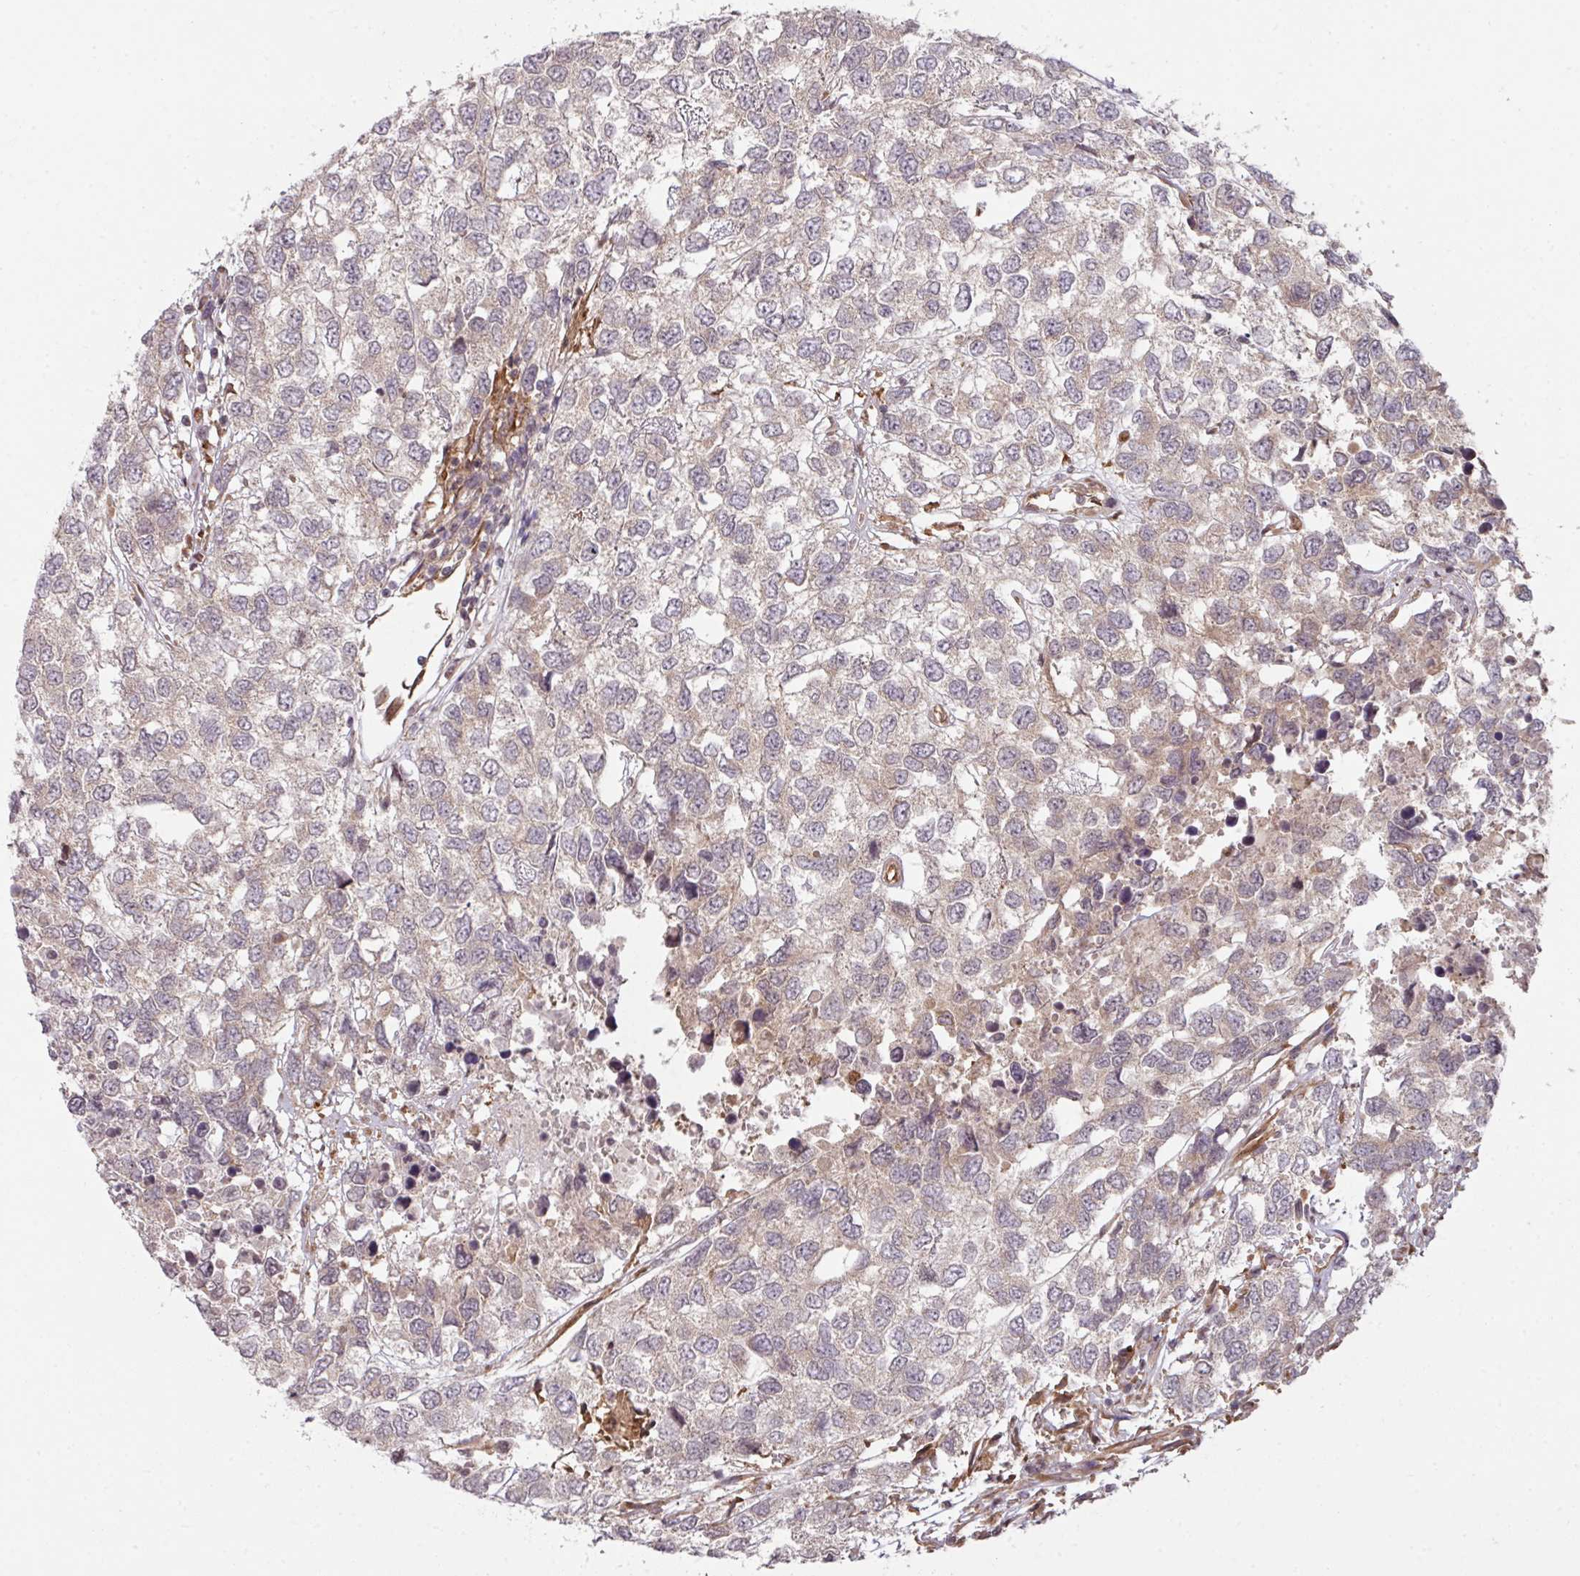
{"staining": {"intensity": "weak", "quantity": "<25%", "location": "cytoplasmic/membranous"}, "tissue": "testis cancer", "cell_type": "Tumor cells", "image_type": "cancer", "snomed": [{"axis": "morphology", "description": "Carcinoma, Embryonal, NOS"}, {"axis": "topography", "description": "Testis"}], "caption": "Human testis embryonal carcinoma stained for a protein using immunohistochemistry (IHC) displays no staining in tumor cells.", "gene": "CYFIP2", "patient": {"sex": "male", "age": 83}}